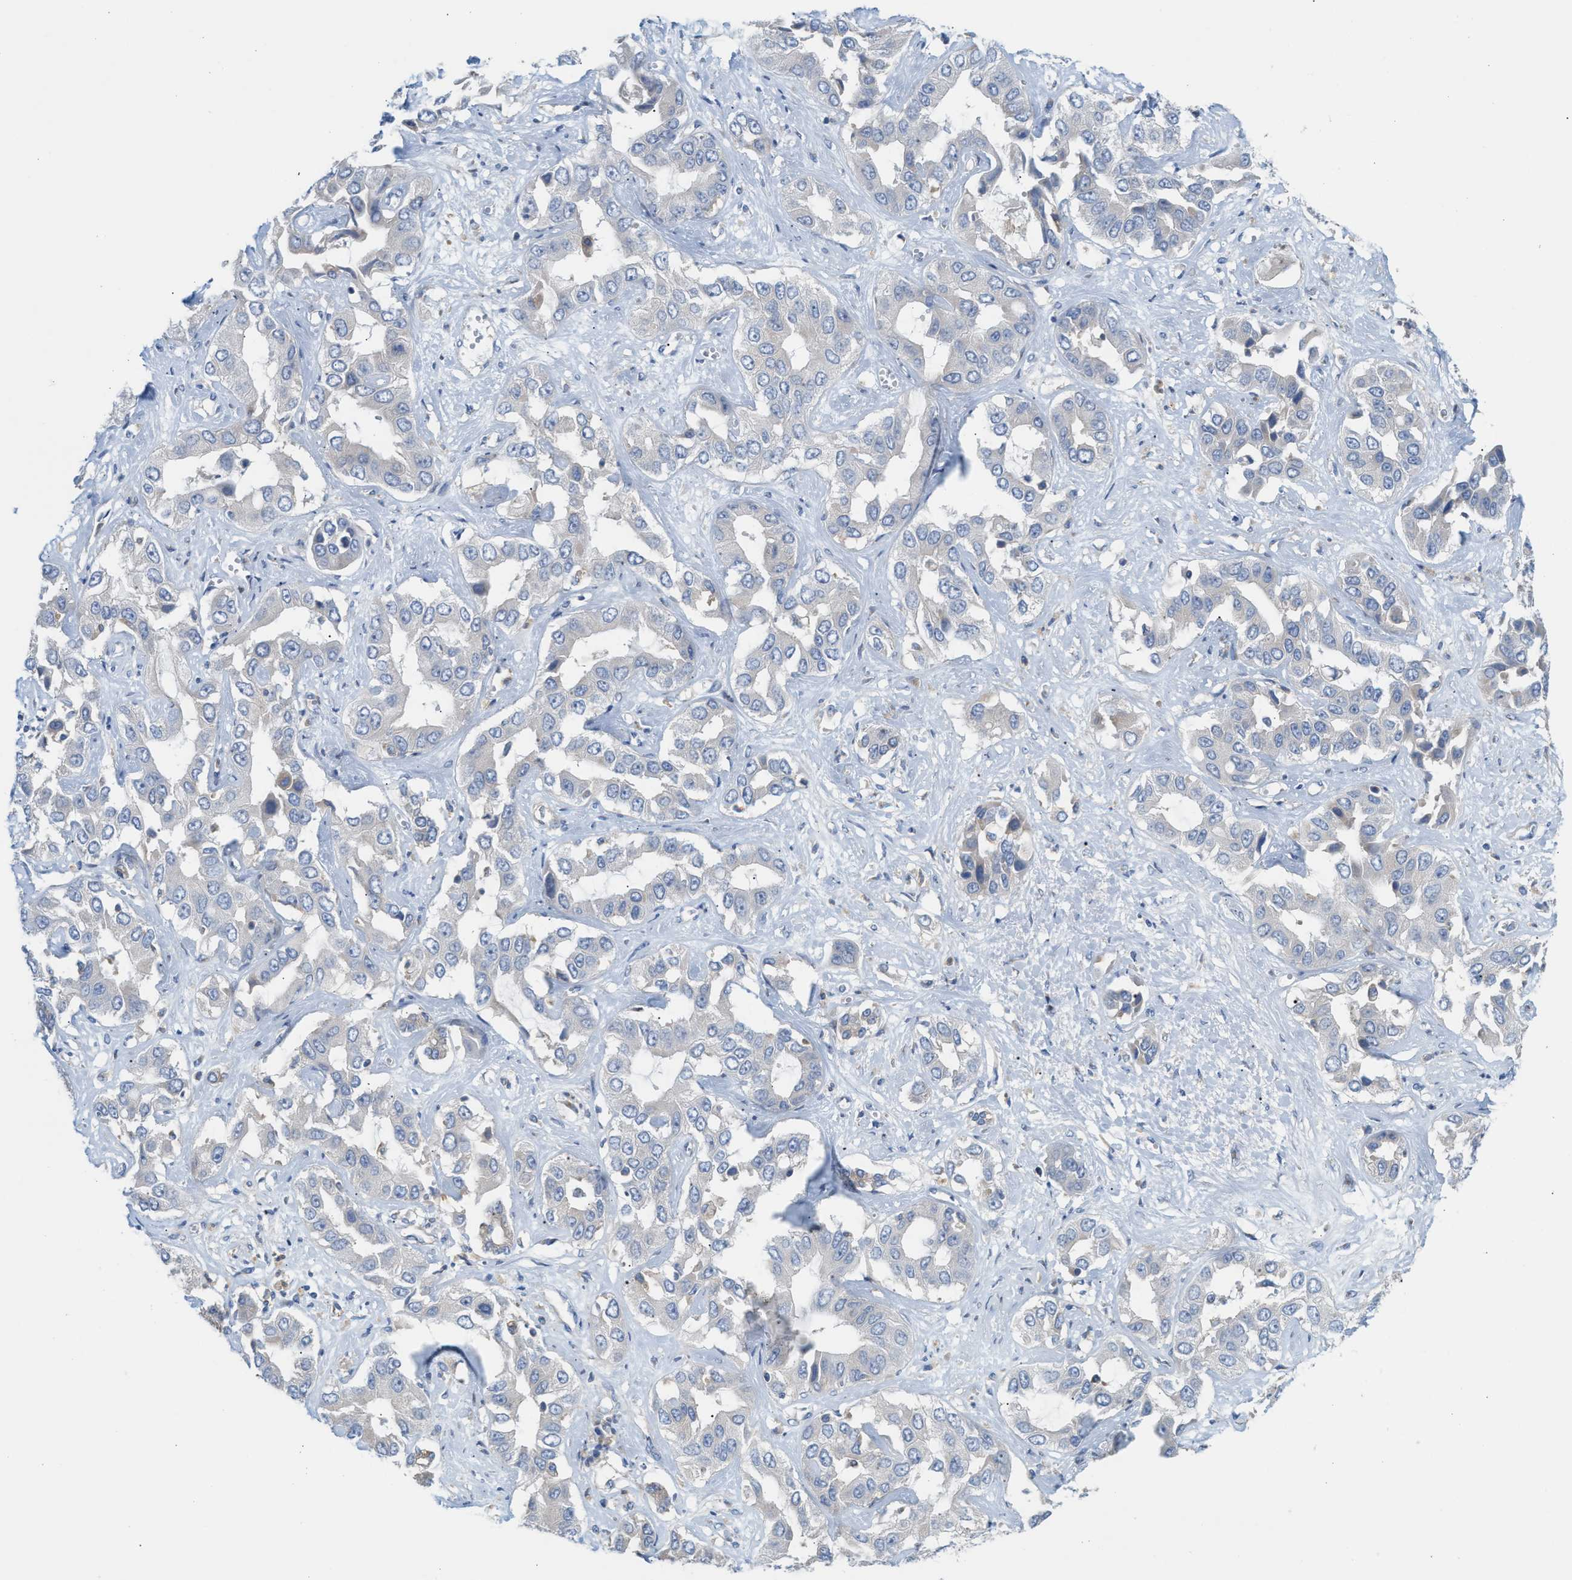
{"staining": {"intensity": "negative", "quantity": "none", "location": "none"}, "tissue": "liver cancer", "cell_type": "Tumor cells", "image_type": "cancer", "snomed": [{"axis": "morphology", "description": "Cholangiocarcinoma"}, {"axis": "topography", "description": "Liver"}], "caption": "IHC photomicrograph of liver cancer (cholangiocarcinoma) stained for a protein (brown), which exhibits no staining in tumor cells. (DAB (3,3'-diaminobenzidine) IHC with hematoxylin counter stain).", "gene": "TBC1D15", "patient": {"sex": "female", "age": 52}}